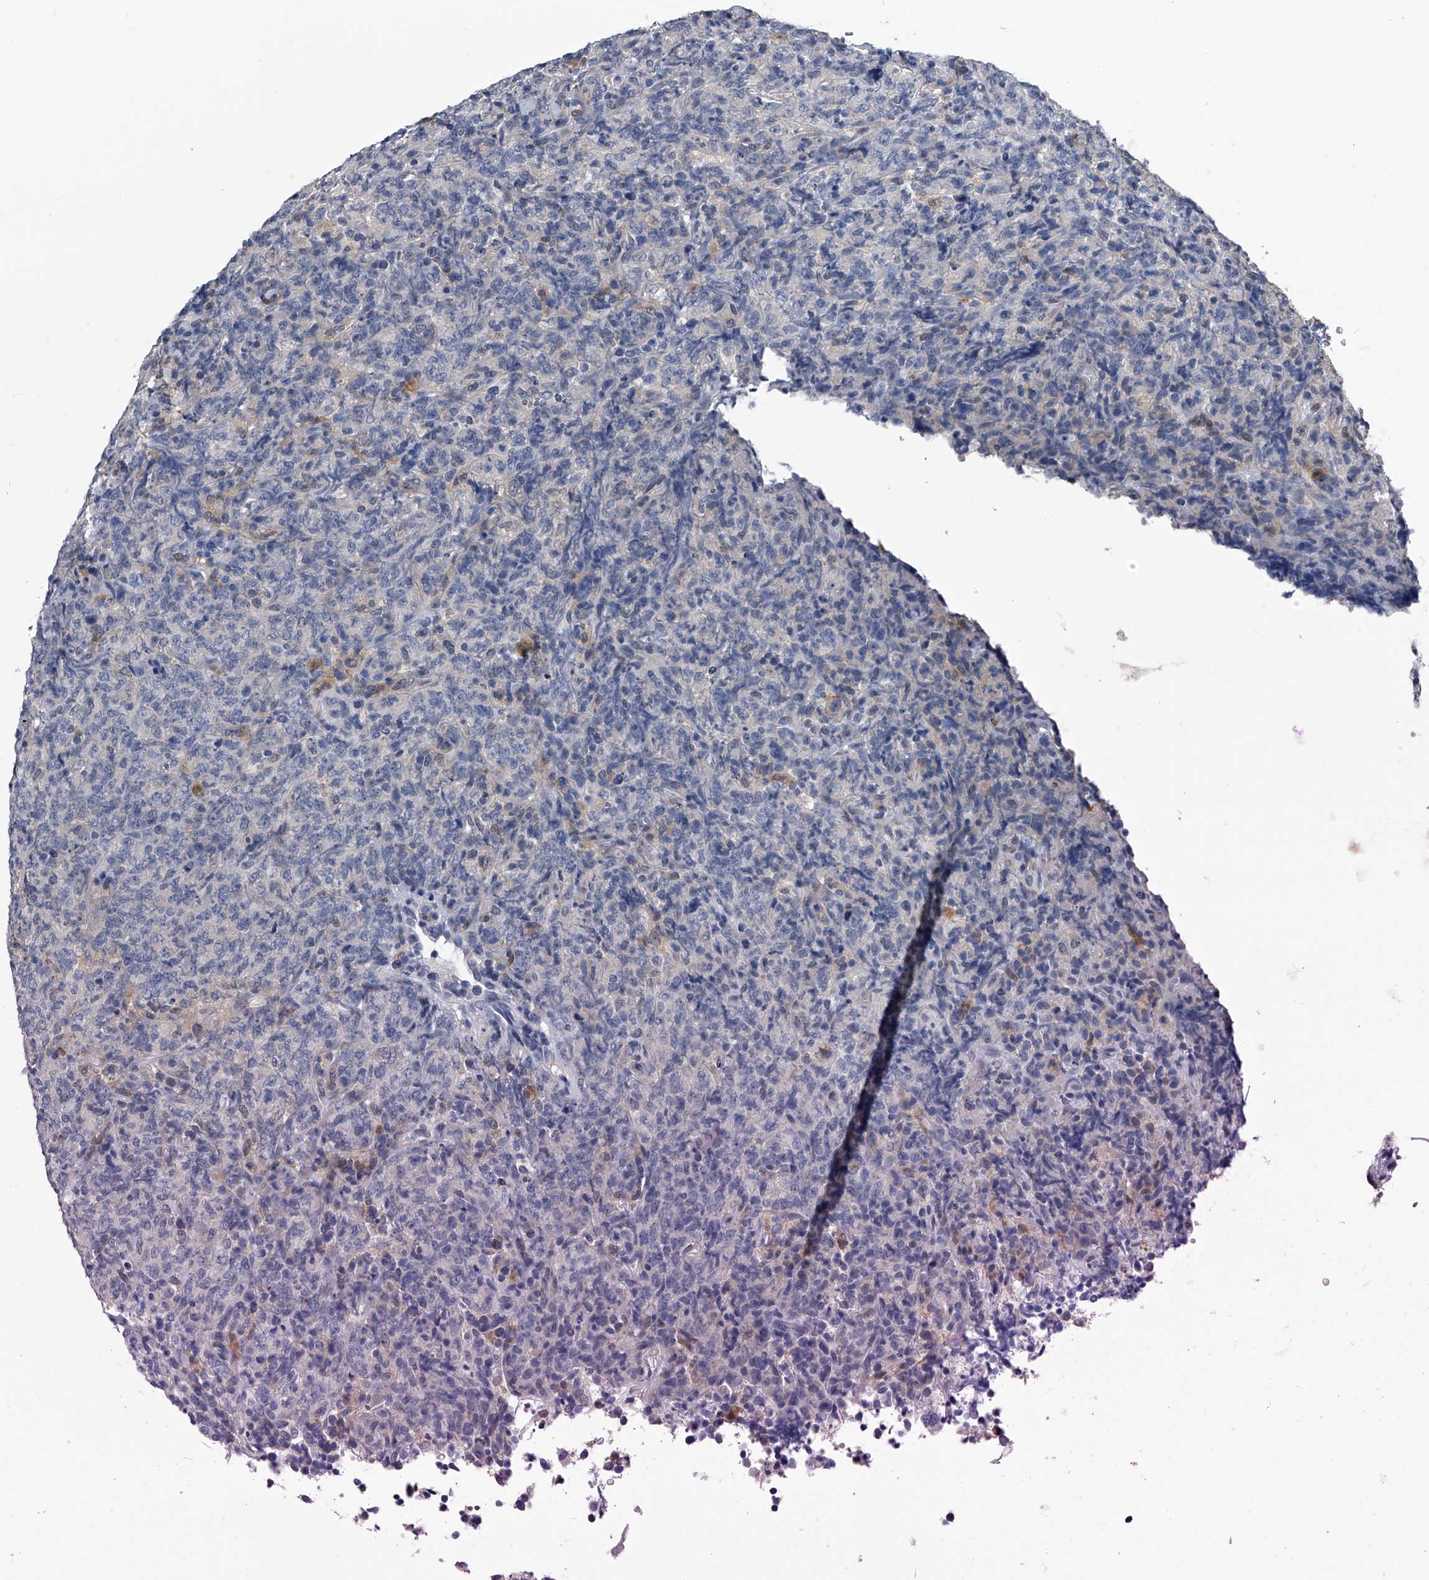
{"staining": {"intensity": "negative", "quantity": "none", "location": "none"}, "tissue": "lymphoma", "cell_type": "Tumor cells", "image_type": "cancer", "snomed": [{"axis": "morphology", "description": "Malignant lymphoma, non-Hodgkin's type, High grade"}, {"axis": "topography", "description": "Tonsil"}], "caption": "Immunohistochemistry (IHC) micrograph of neoplastic tissue: human lymphoma stained with DAB exhibits no significant protein staining in tumor cells. (Stains: DAB immunohistochemistry with hematoxylin counter stain, Microscopy: brightfield microscopy at high magnification).", "gene": "PDXK", "patient": {"sex": "female", "age": 36}}